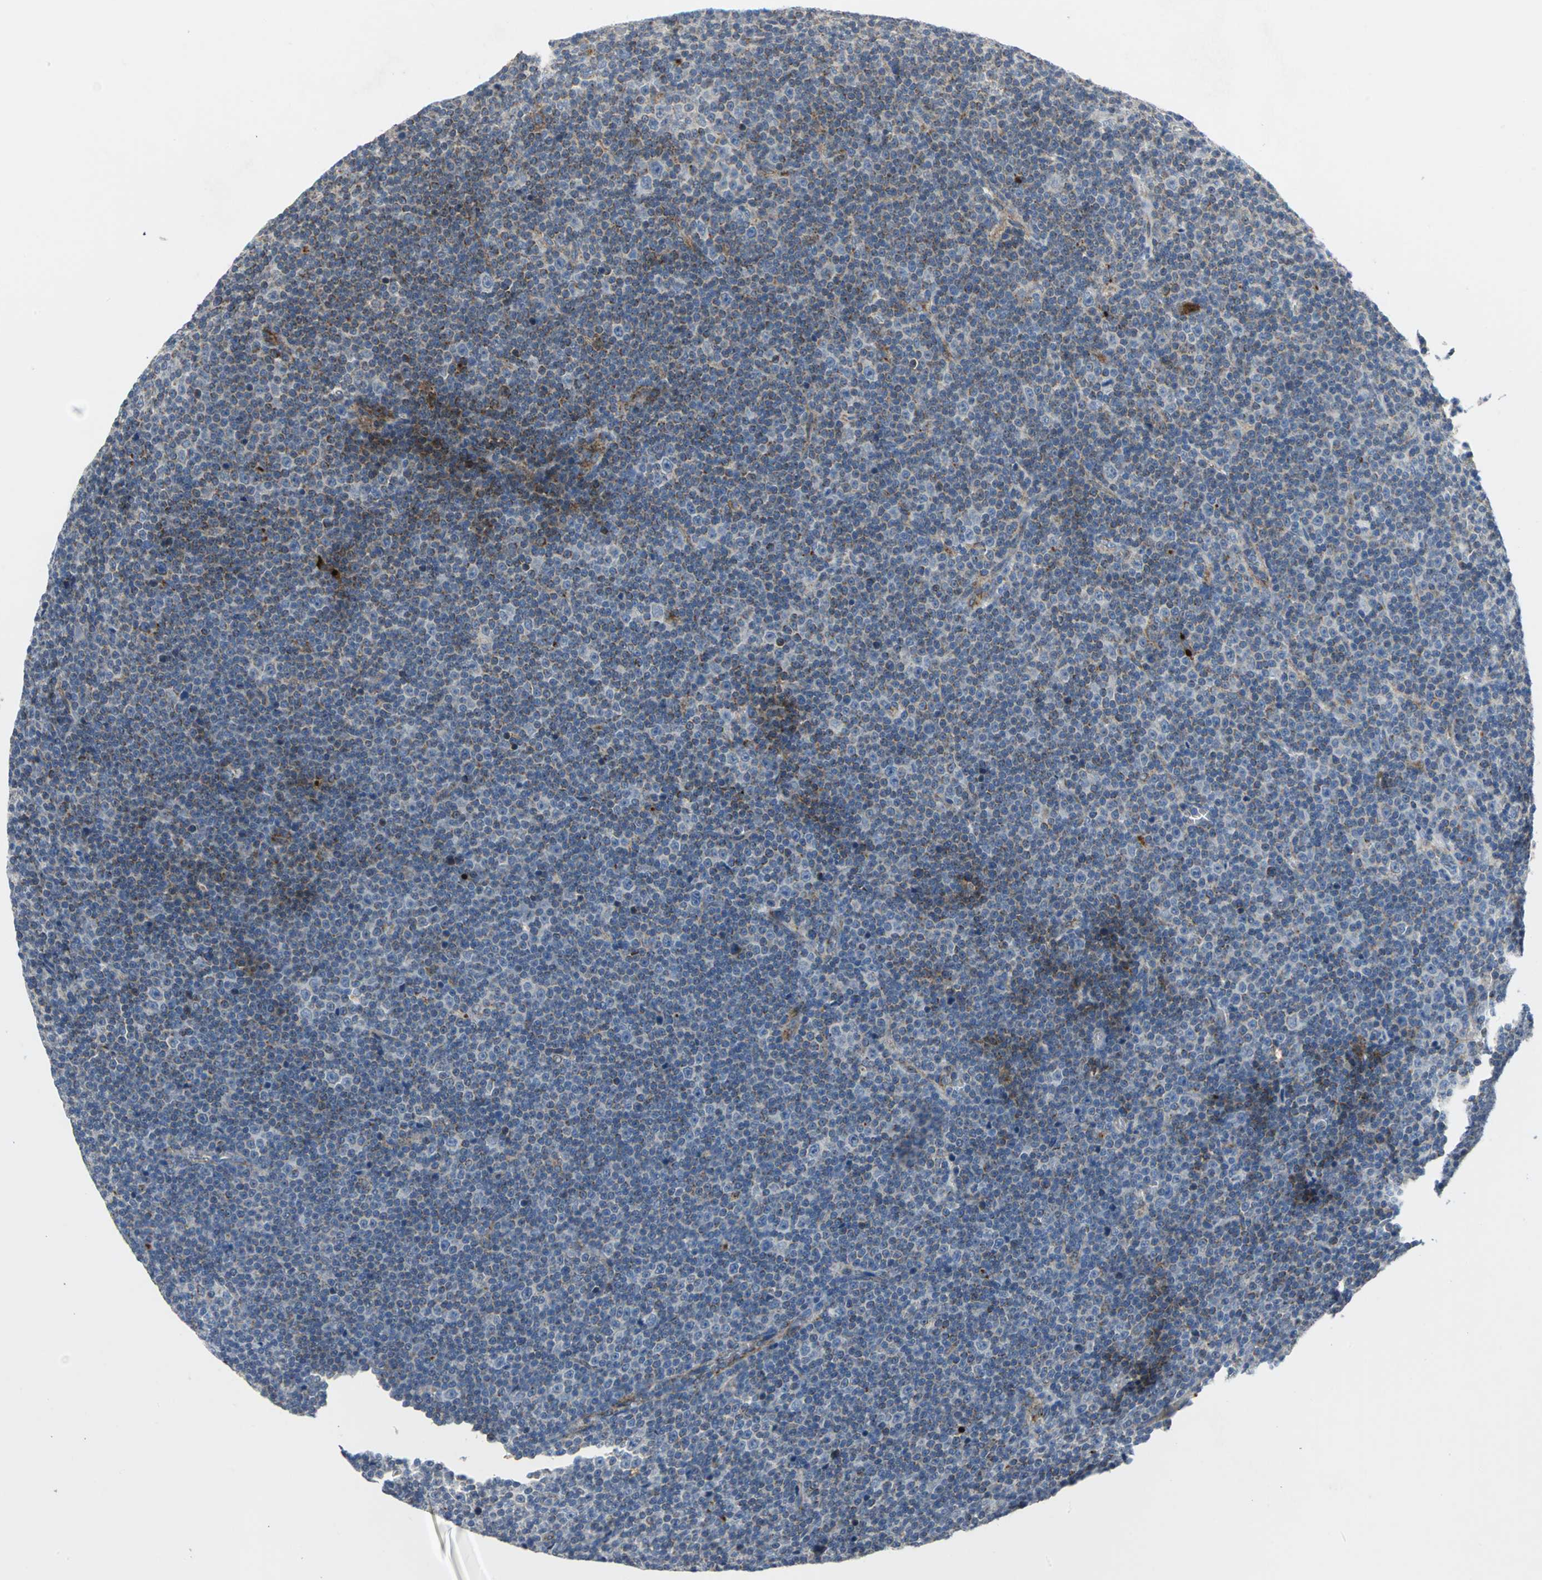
{"staining": {"intensity": "strong", "quantity": "25%-75%", "location": "cytoplasmic/membranous"}, "tissue": "lymphoma", "cell_type": "Tumor cells", "image_type": "cancer", "snomed": [{"axis": "morphology", "description": "Malignant lymphoma, non-Hodgkin's type, Low grade"}, {"axis": "topography", "description": "Lymph node"}], "caption": "A high amount of strong cytoplasmic/membranous staining is seen in about 25%-75% of tumor cells in low-grade malignant lymphoma, non-Hodgkin's type tissue.", "gene": "SPPL2B", "patient": {"sex": "female", "age": 67}}